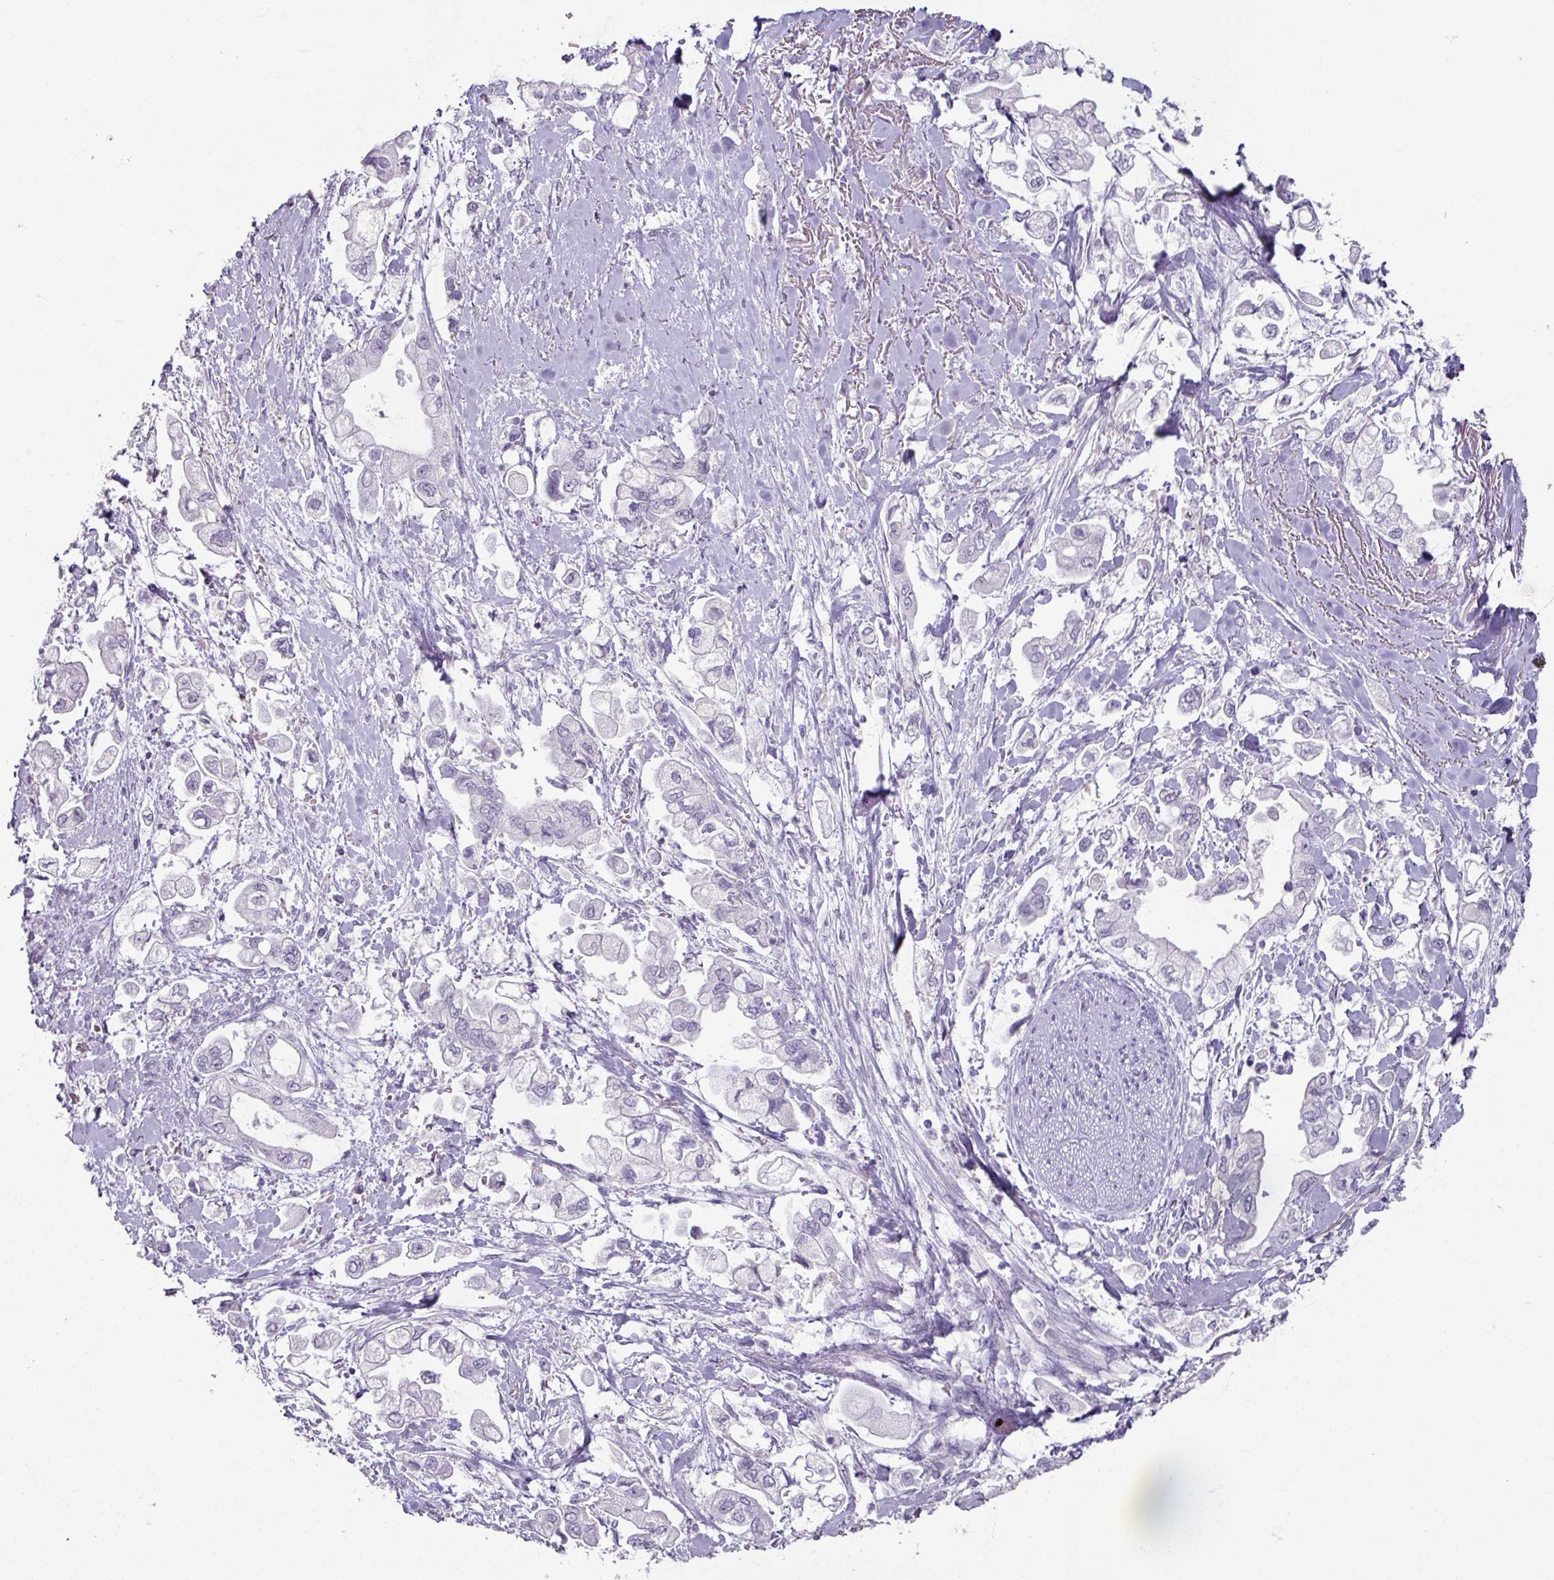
{"staining": {"intensity": "negative", "quantity": "none", "location": "none"}, "tissue": "stomach cancer", "cell_type": "Tumor cells", "image_type": "cancer", "snomed": [{"axis": "morphology", "description": "Adenocarcinoma, NOS"}, {"axis": "topography", "description": "Stomach"}], "caption": "A histopathology image of human stomach cancer (adenocarcinoma) is negative for staining in tumor cells.", "gene": "SLC27A5", "patient": {"sex": "male", "age": 62}}